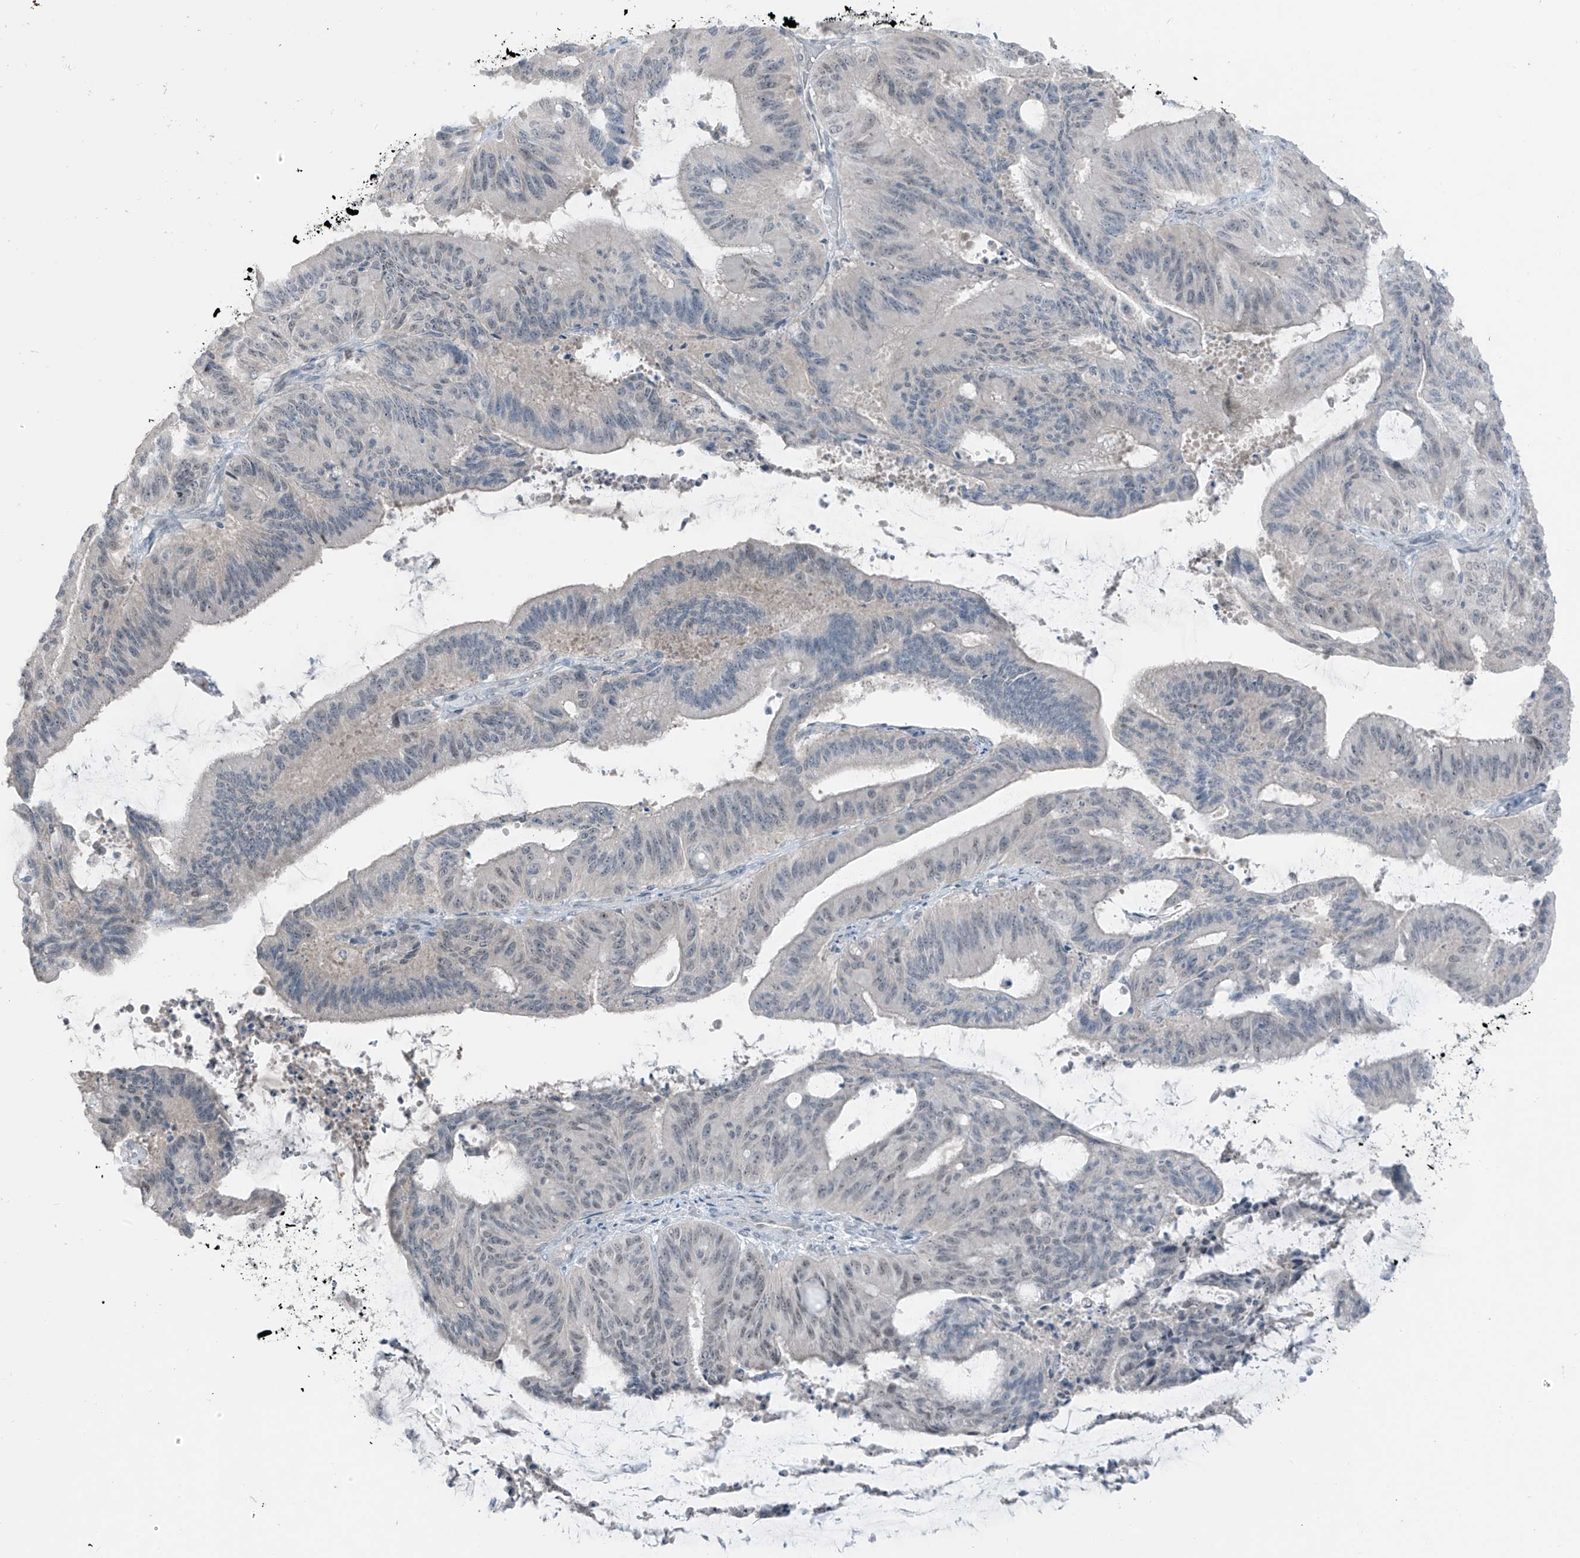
{"staining": {"intensity": "weak", "quantity": "<25%", "location": "nuclear"}, "tissue": "liver cancer", "cell_type": "Tumor cells", "image_type": "cancer", "snomed": [{"axis": "morphology", "description": "Normal tissue, NOS"}, {"axis": "morphology", "description": "Cholangiocarcinoma"}, {"axis": "topography", "description": "Liver"}, {"axis": "topography", "description": "Peripheral nerve tissue"}], "caption": "IHC image of human liver cancer stained for a protein (brown), which reveals no expression in tumor cells.", "gene": "PRDM6", "patient": {"sex": "female", "age": 73}}